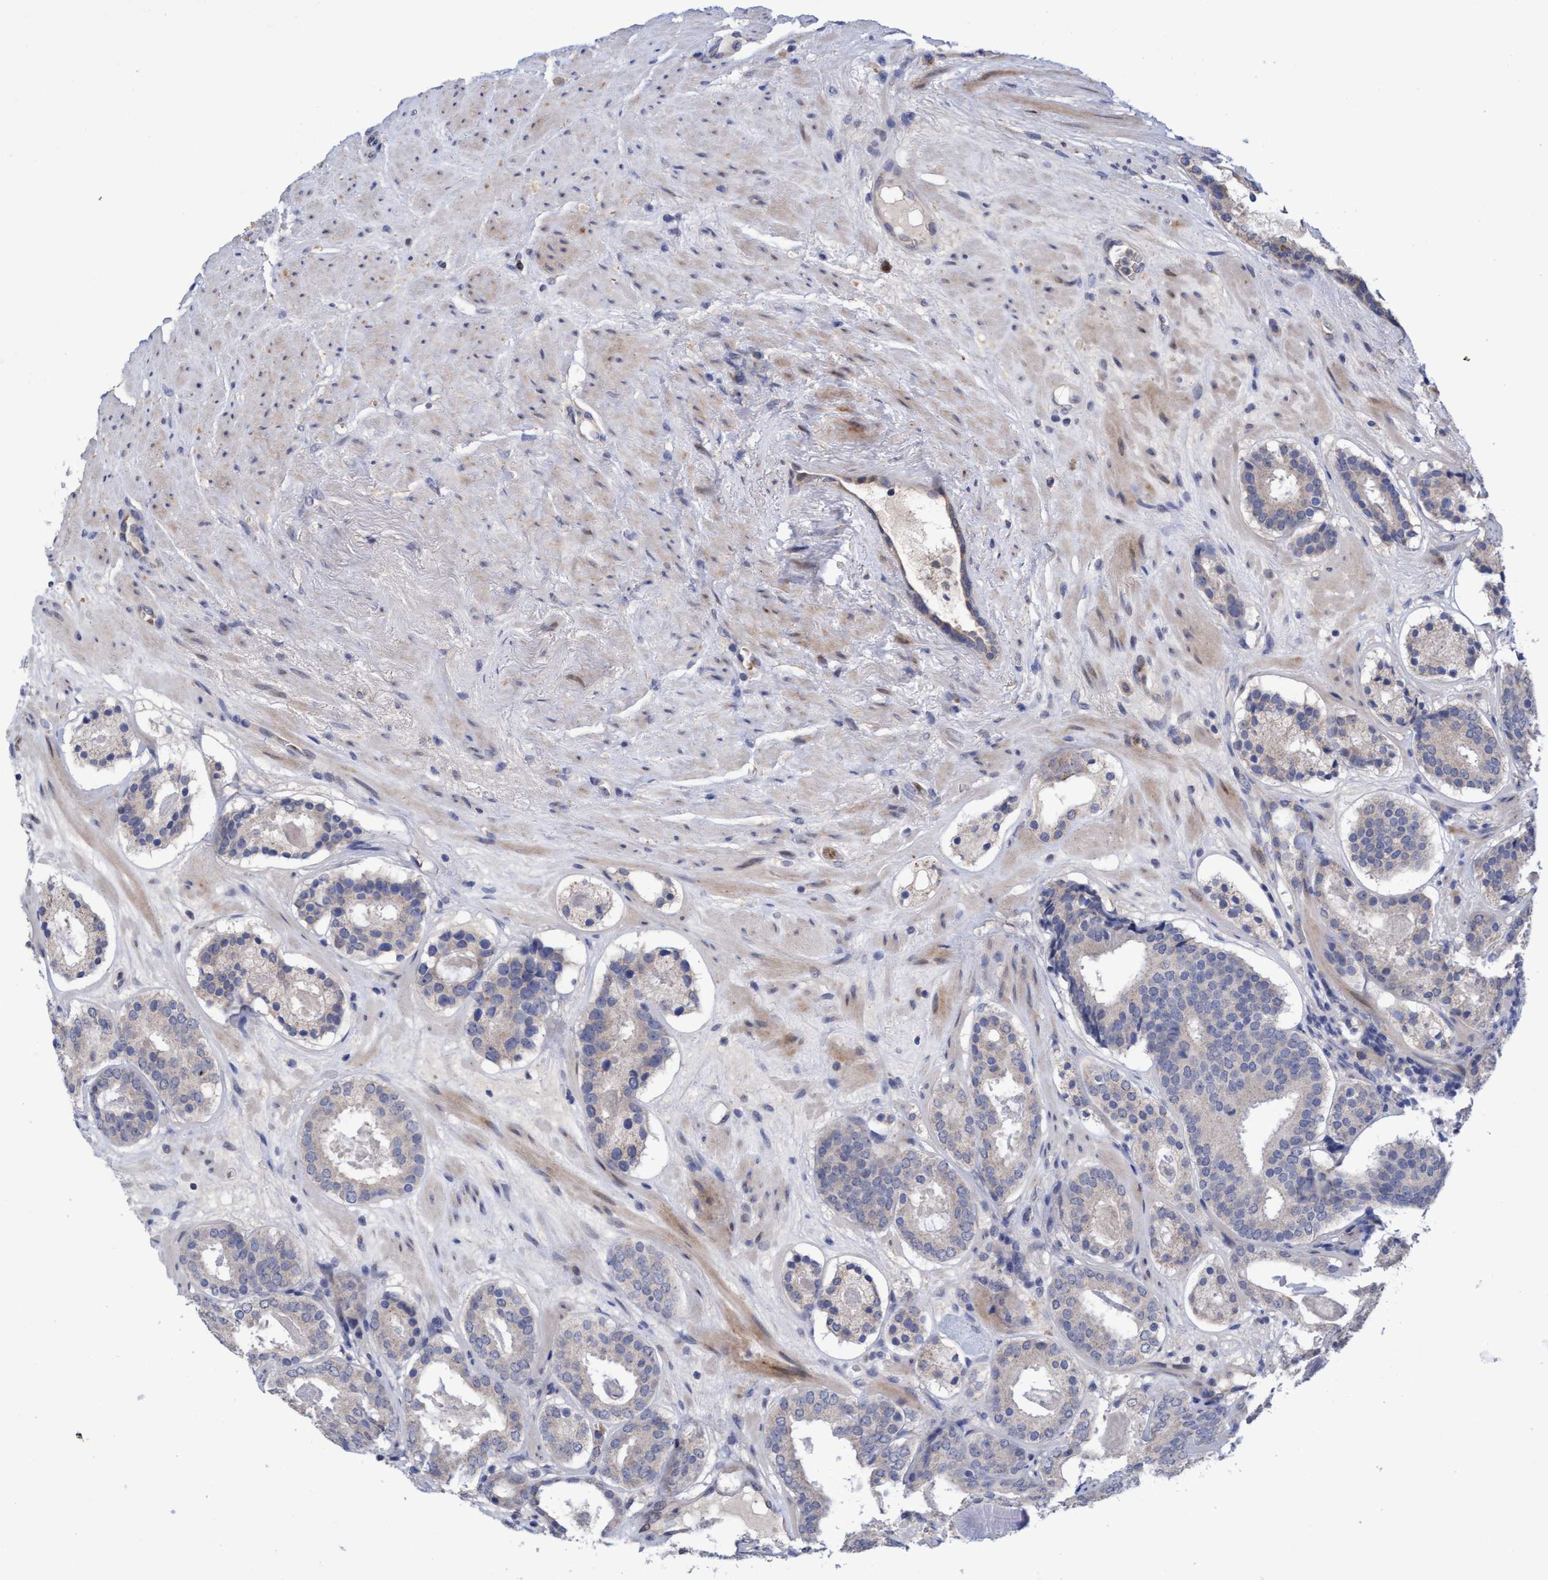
{"staining": {"intensity": "negative", "quantity": "none", "location": "none"}, "tissue": "prostate cancer", "cell_type": "Tumor cells", "image_type": "cancer", "snomed": [{"axis": "morphology", "description": "Adenocarcinoma, Low grade"}, {"axis": "topography", "description": "Prostate"}], "caption": "IHC histopathology image of neoplastic tissue: low-grade adenocarcinoma (prostate) stained with DAB displays no significant protein positivity in tumor cells. (Immunohistochemistry, brightfield microscopy, high magnification).", "gene": "SEMA4D", "patient": {"sex": "male", "age": 69}}